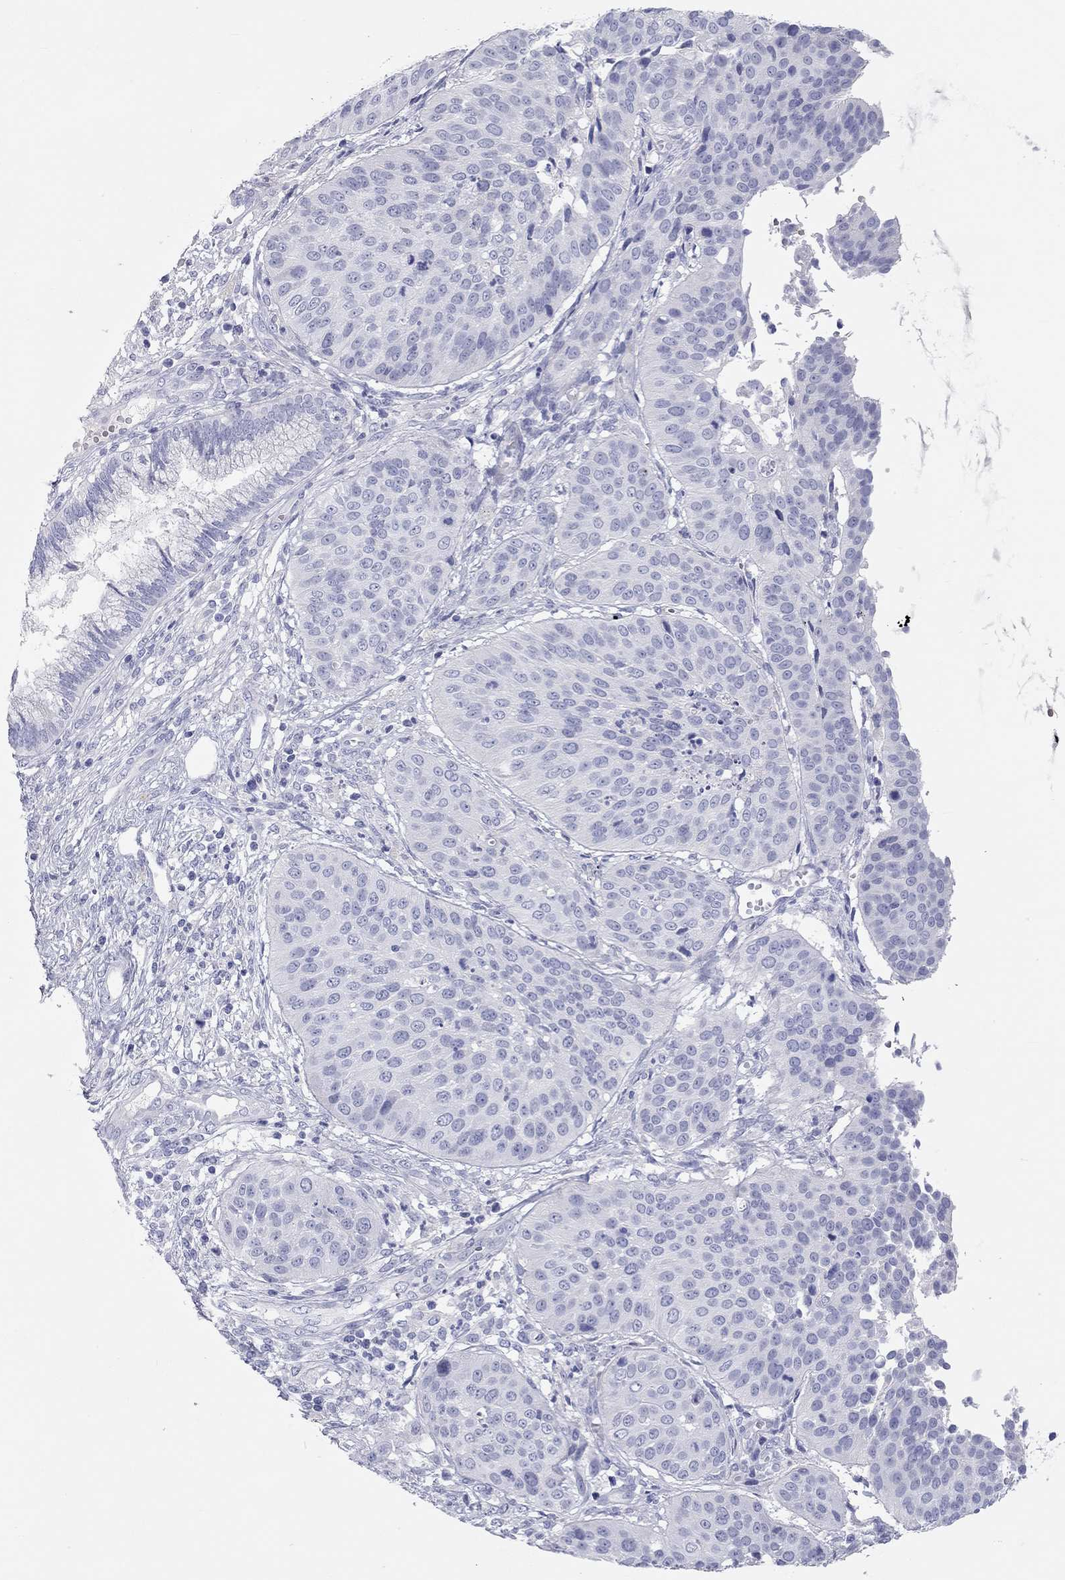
{"staining": {"intensity": "negative", "quantity": "none", "location": "none"}, "tissue": "cervical cancer", "cell_type": "Tumor cells", "image_type": "cancer", "snomed": [{"axis": "morphology", "description": "Normal tissue, NOS"}, {"axis": "morphology", "description": "Squamous cell carcinoma, NOS"}, {"axis": "topography", "description": "Cervix"}], "caption": "Cervical squamous cell carcinoma stained for a protein using immunohistochemistry (IHC) shows no expression tumor cells.", "gene": "PCDHGC5", "patient": {"sex": "female", "age": 39}}